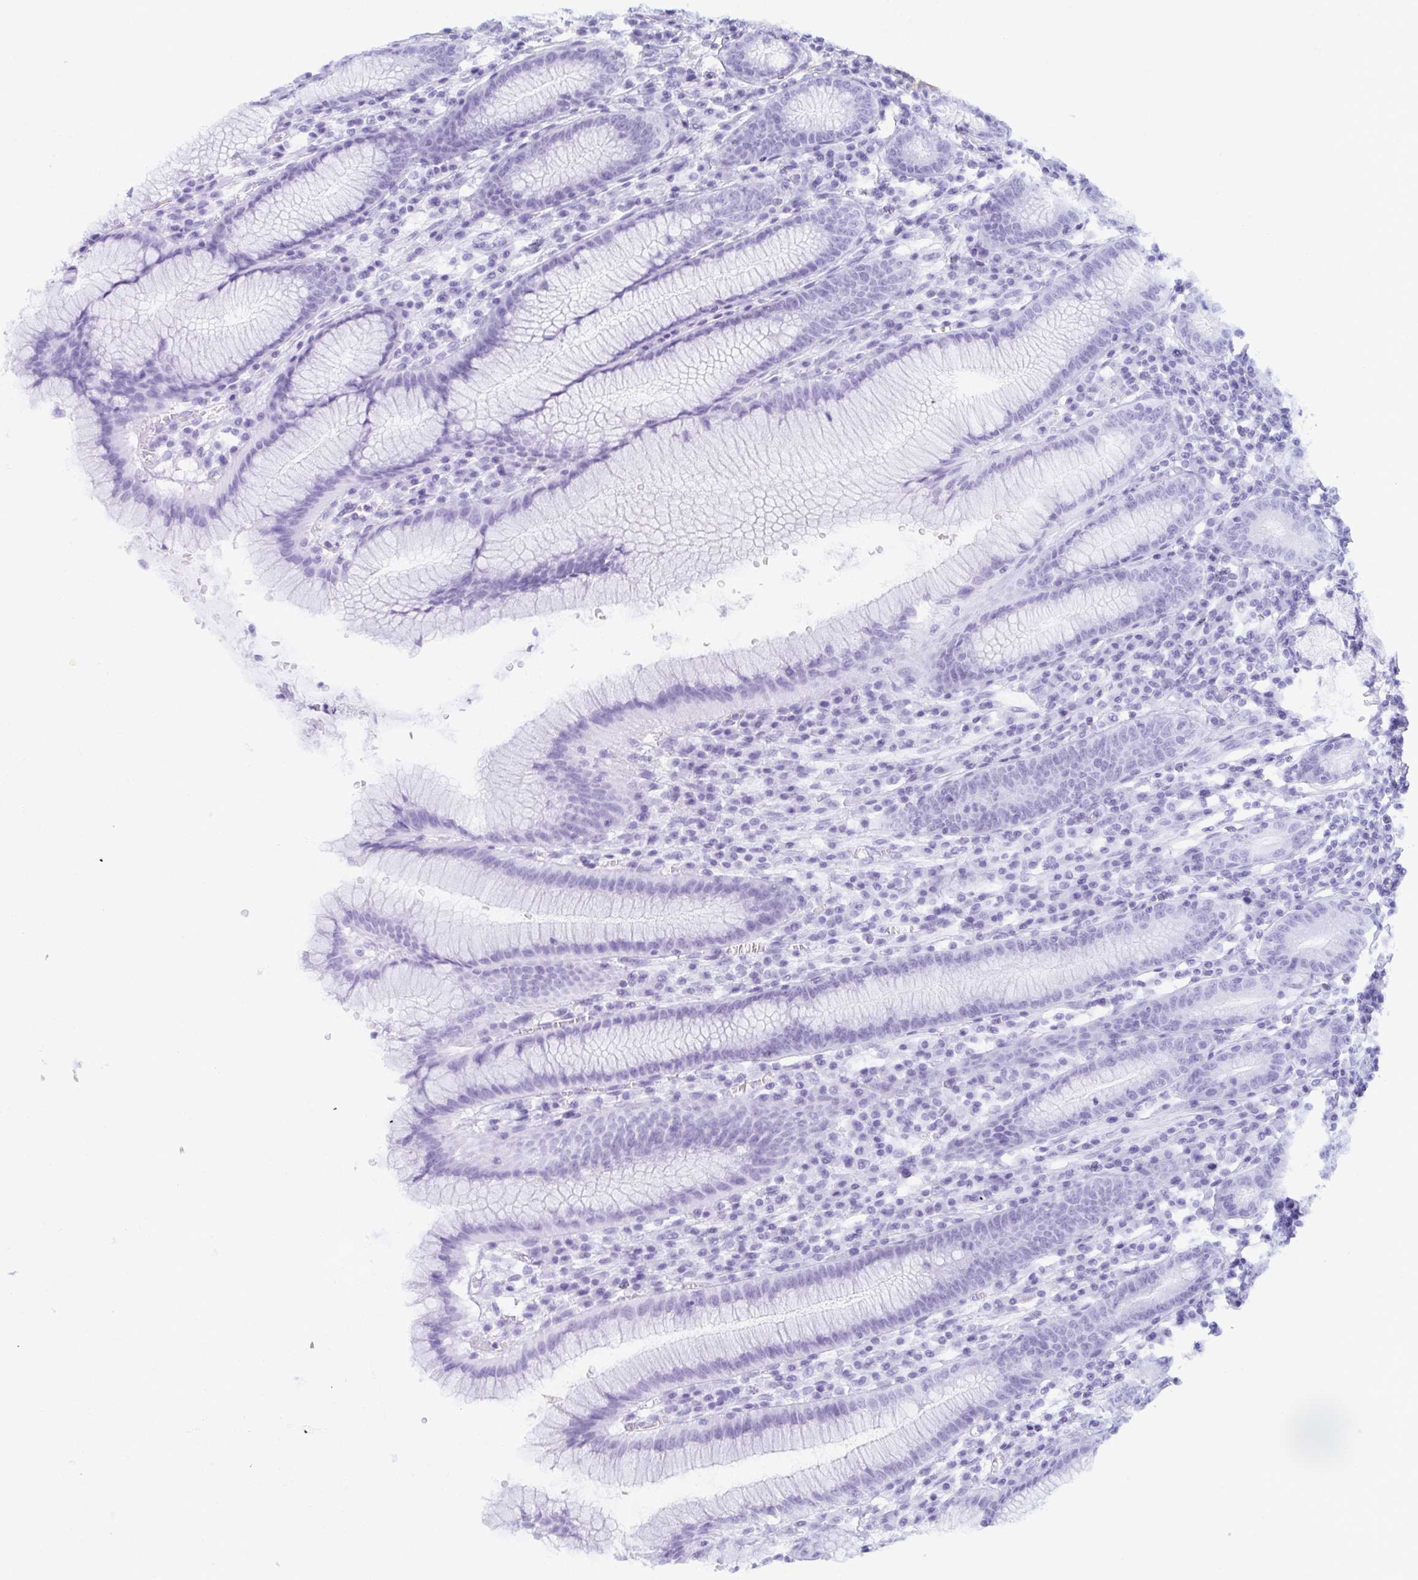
{"staining": {"intensity": "moderate", "quantity": "<25%", "location": "cytoplasmic/membranous,nuclear"}, "tissue": "stomach", "cell_type": "Glandular cells", "image_type": "normal", "snomed": [{"axis": "morphology", "description": "Normal tissue, NOS"}, {"axis": "topography", "description": "Stomach"}], "caption": "IHC of normal stomach reveals low levels of moderate cytoplasmic/membranous,nuclear expression in about <25% of glandular cells. The staining is performed using DAB (3,3'-diaminobenzidine) brown chromogen to label protein expression. The nuclei are counter-stained blue using hematoxylin.", "gene": "DDN", "patient": {"sex": "male", "age": 55}}